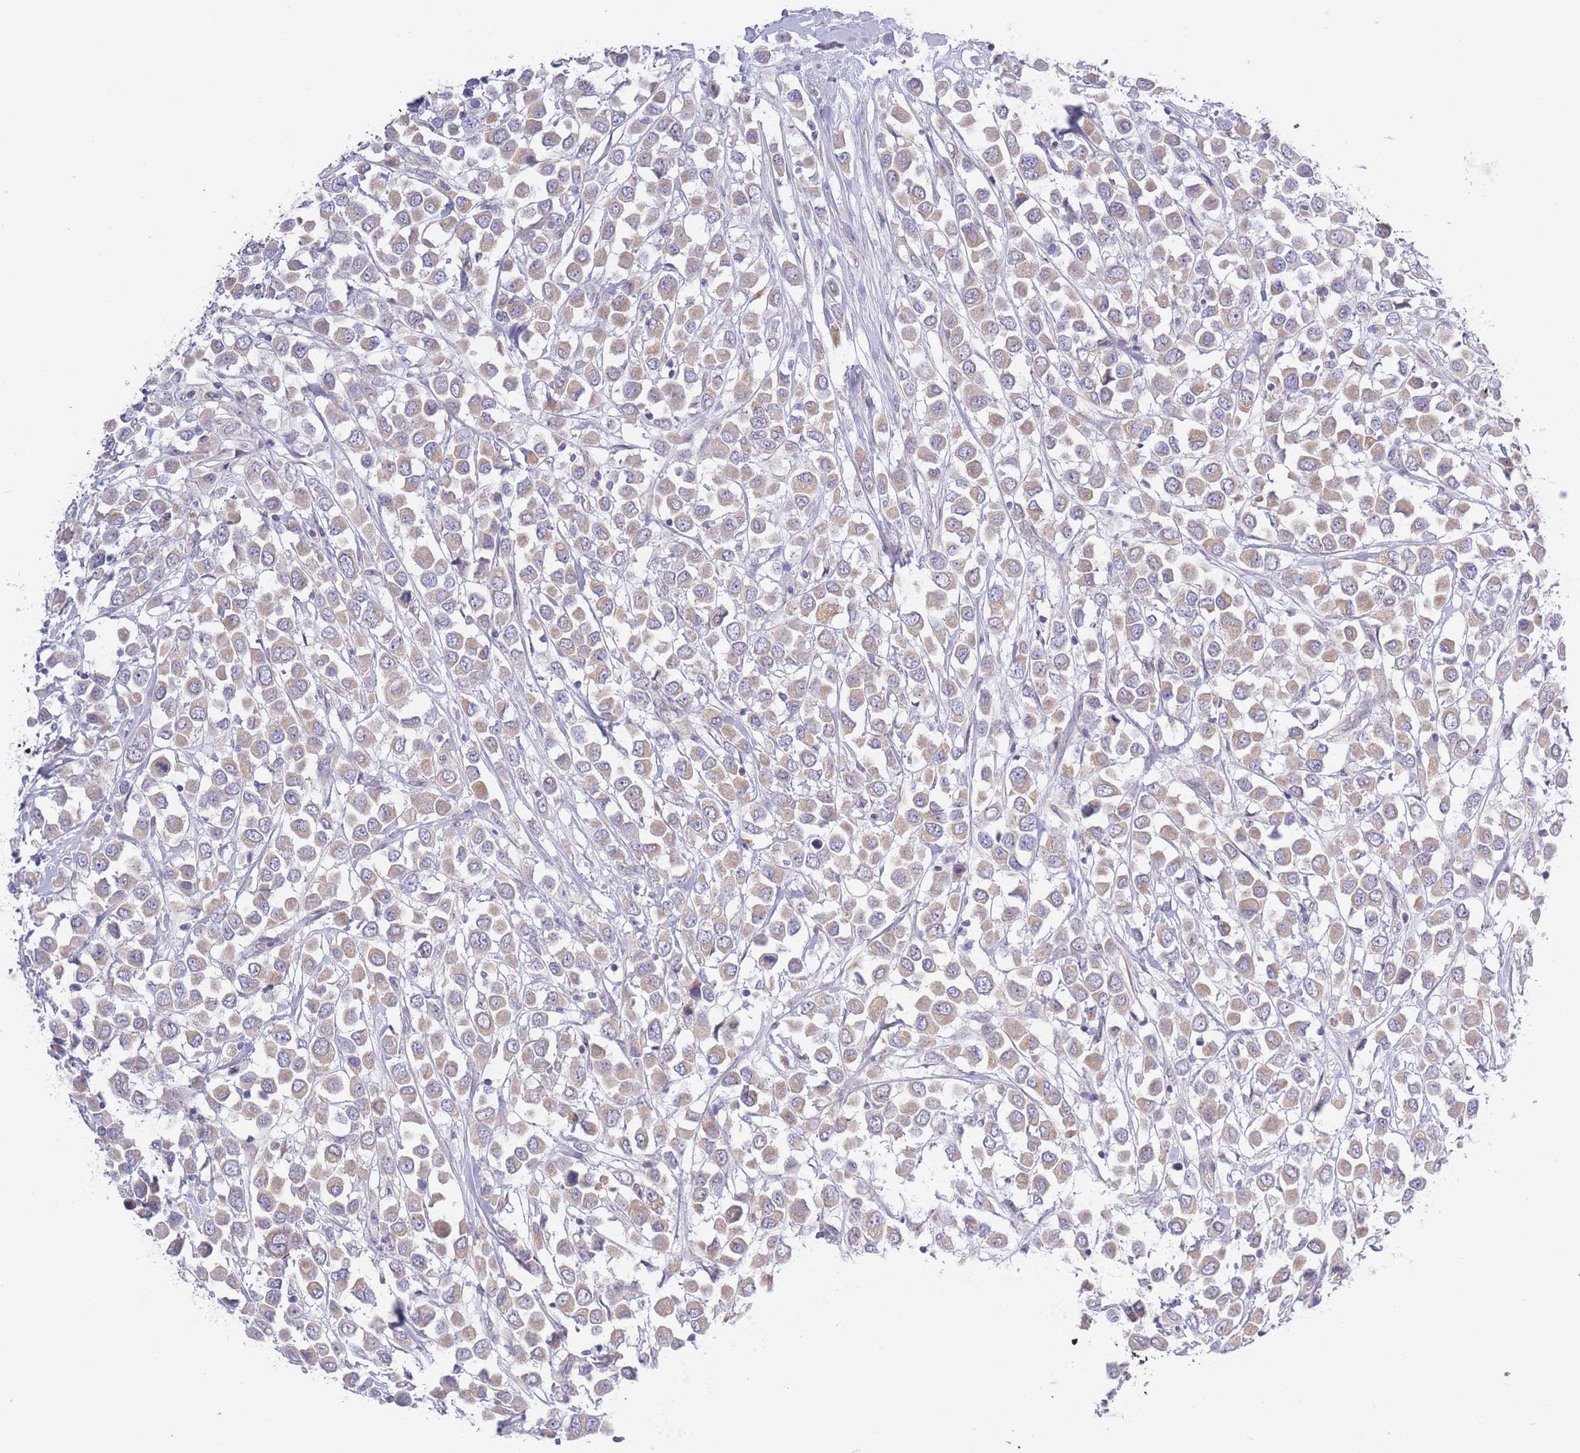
{"staining": {"intensity": "weak", "quantity": ">75%", "location": "cytoplasmic/membranous"}, "tissue": "breast cancer", "cell_type": "Tumor cells", "image_type": "cancer", "snomed": [{"axis": "morphology", "description": "Duct carcinoma"}, {"axis": "topography", "description": "Breast"}], "caption": "Immunohistochemistry micrograph of neoplastic tissue: human breast cancer stained using immunohistochemistry shows low levels of weak protein expression localized specifically in the cytoplasmic/membranous of tumor cells, appearing as a cytoplasmic/membranous brown color.", "gene": "FAM227B", "patient": {"sex": "female", "age": 61}}